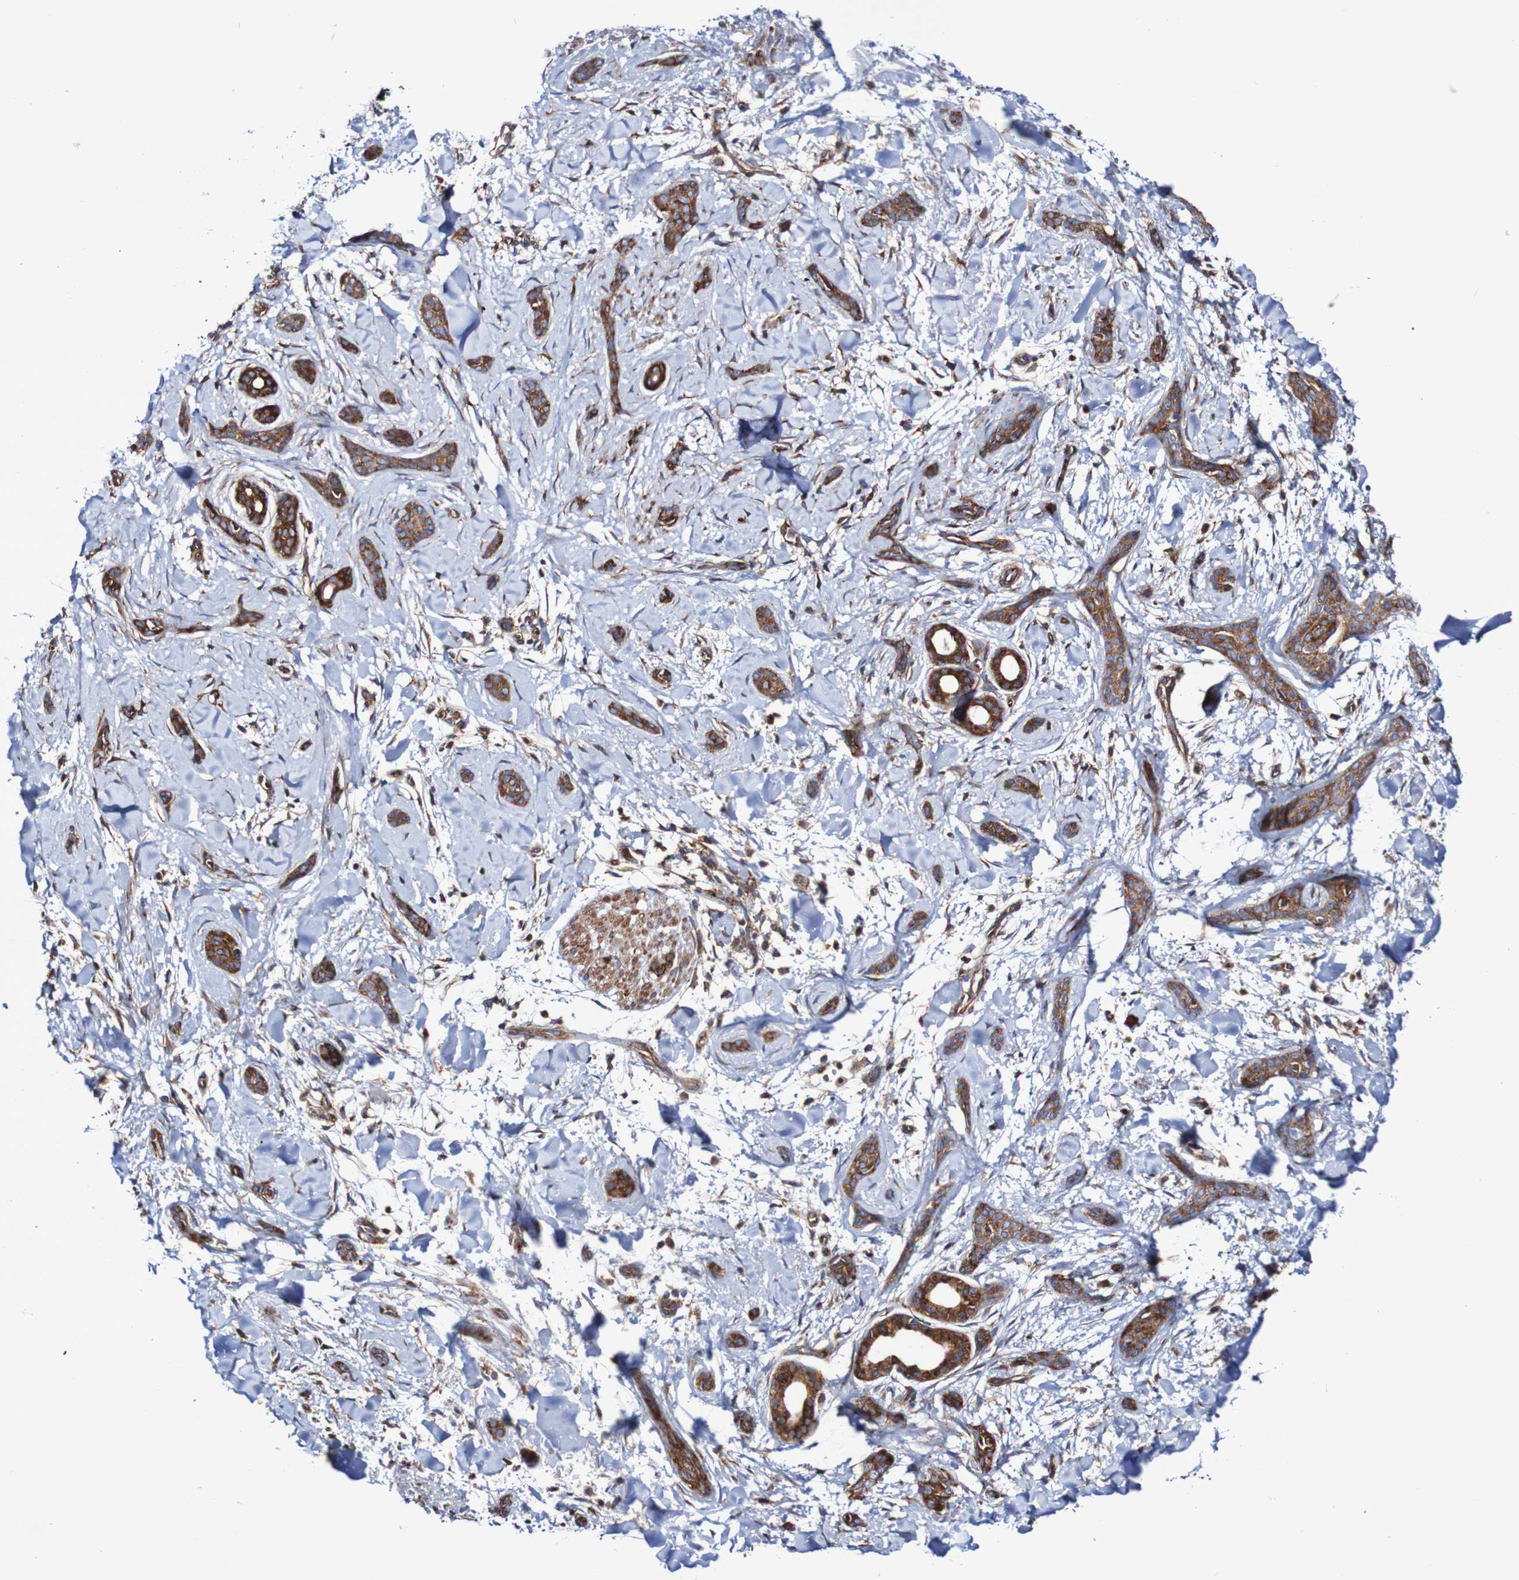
{"staining": {"intensity": "moderate", "quantity": ">75%", "location": "cytoplasmic/membranous"}, "tissue": "skin cancer", "cell_type": "Tumor cells", "image_type": "cancer", "snomed": [{"axis": "morphology", "description": "Basal cell carcinoma"}, {"axis": "morphology", "description": "Adnexal tumor, benign"}, {"axis": "topography", "description": "Skin"}], "caption": "Immunohistochemistry (DAB (3,3'-diaminobenzidine)) staining of skin benign adnexal tumor reveals moderate cytoplasmic/membranous protein expression in about >75% of tumor cells.", "gene": "FXR2", "patient": {"sex": "female", "age": 42}}